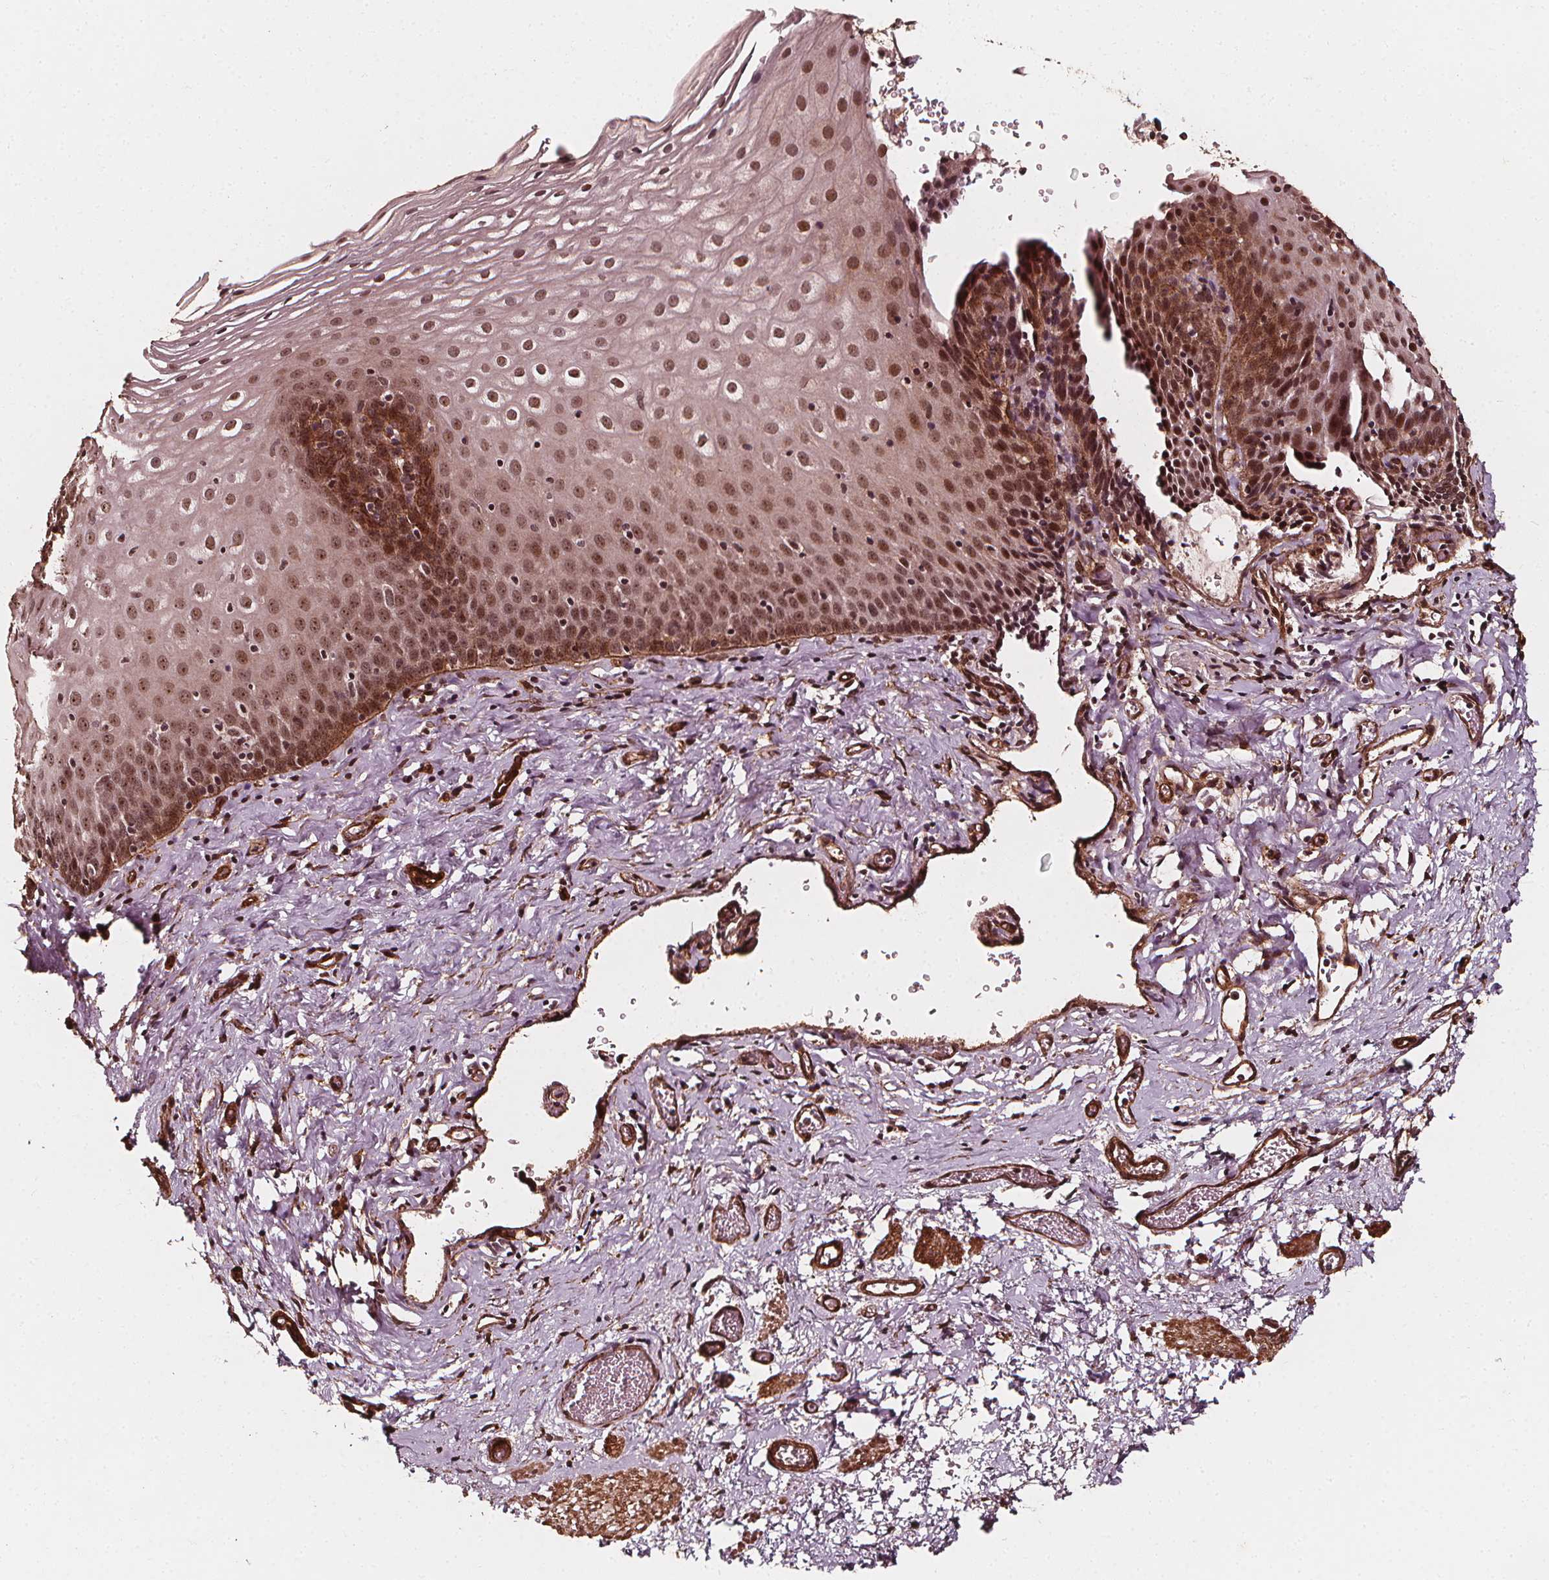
{"staining": {"intensity": "moderate", "quantity": ">75%", "location": "nuclear"}, "tissue": "esophagus", "cell_type": "Squamous epithelial cells", "image_type": "normal", "snomed": [{"axis": "morphology", "description": "Normal tissue, NOS"}, {"axis": "topography", "description": "Esophagus"}], "caption": "The immunohistochemical stain shows moderate nuclear positivity in squamous epithelial cells of benign esophagus.", "gene": "EXOSC9", "patient": {"sex": "male", "age": 68}}